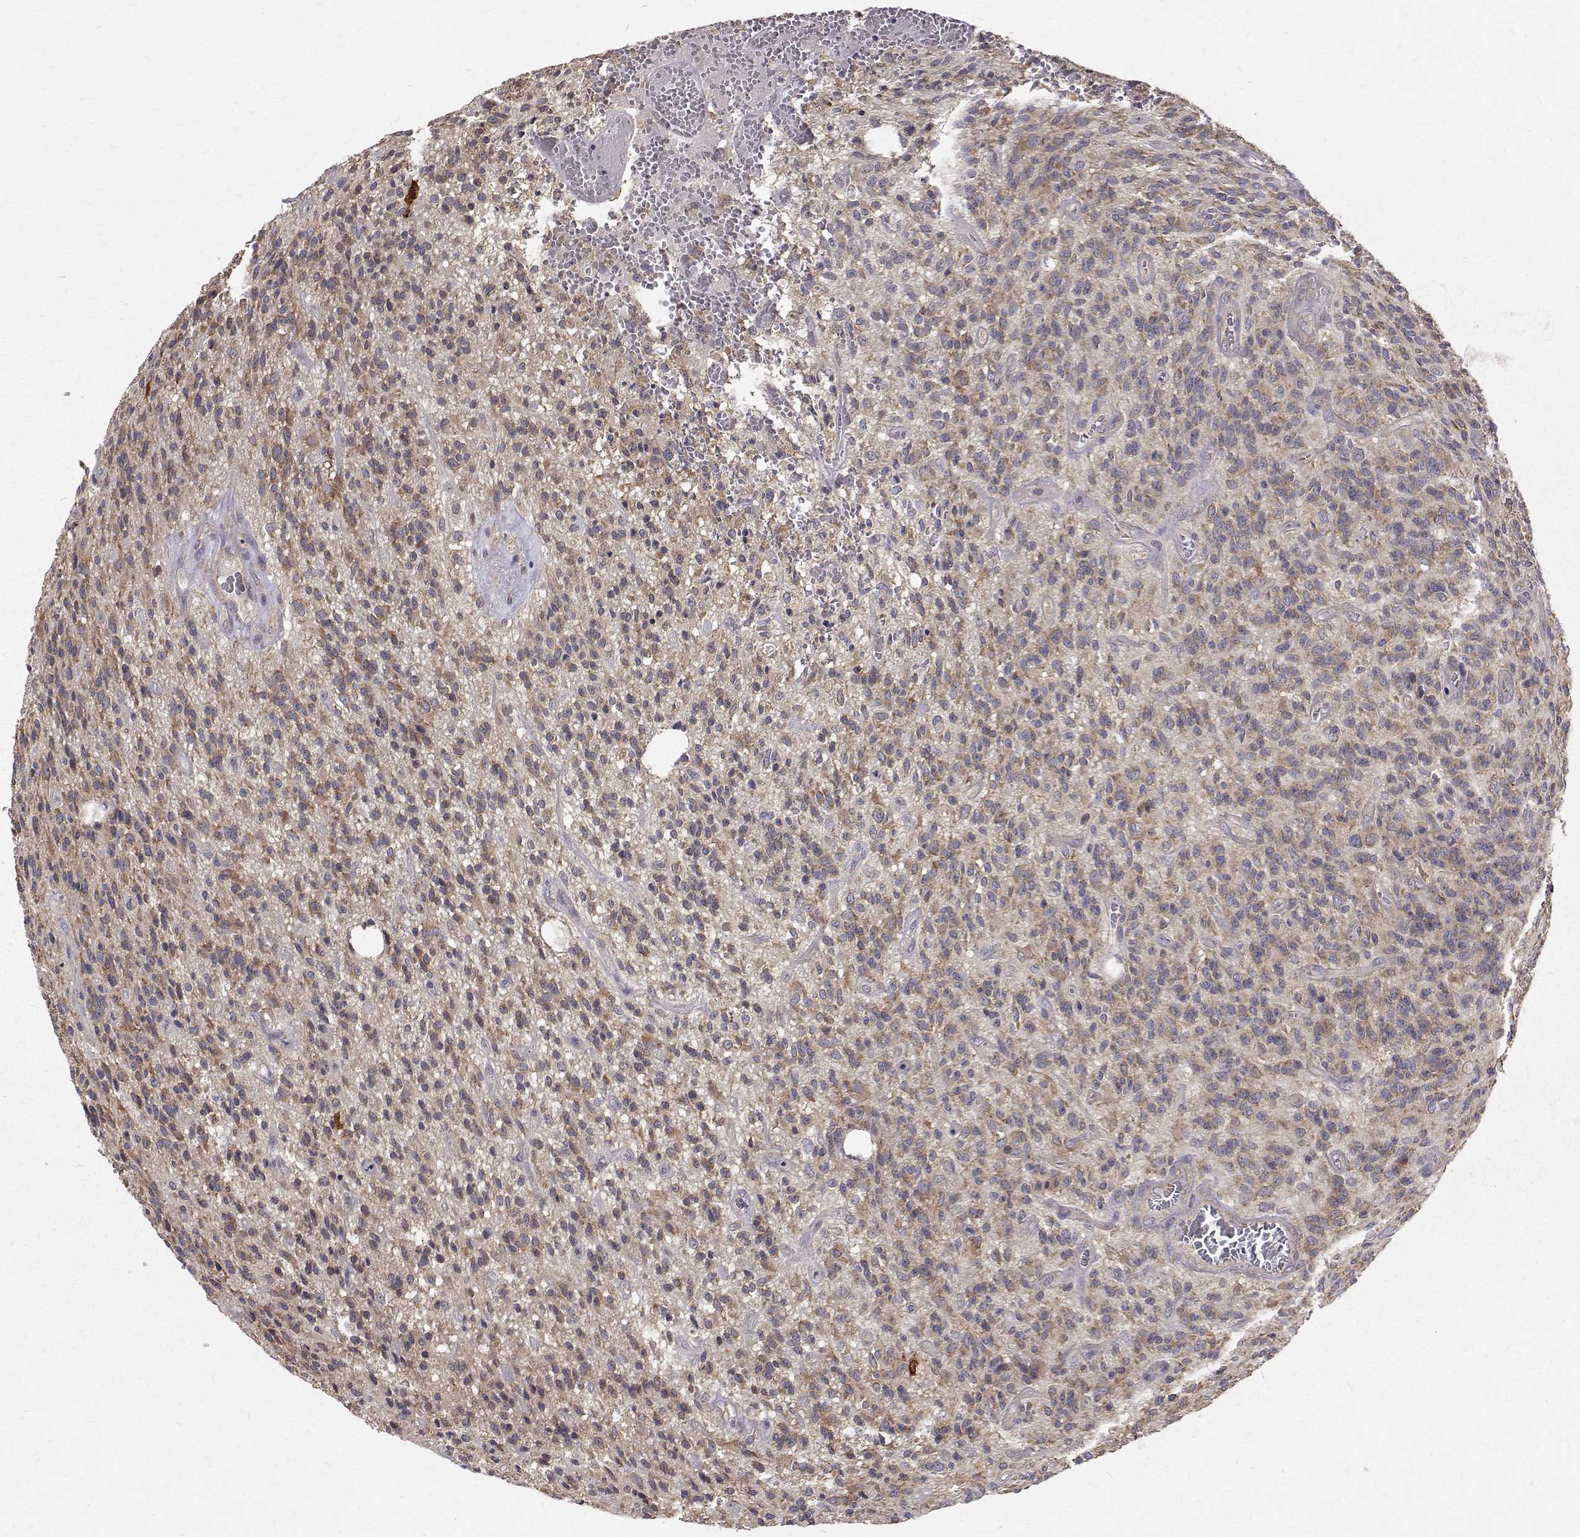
{"staining": {"intensity": "weak", "quantity": ">75%", "location": "cytoplasmic/membranous"}, "tissue": "glioma", "cell_type": "Tumor cells", "image_type": "cancer", "snomed": [{"axis": "morphology", "description": "Glioma, malignant, High grade"}, {"axis": "topography", "description": "Brain"}], "caption": "Malignant glioma (high-grade) stained with a protein marker shows weak staining in tumor cells.", "gene": "FARSB", "patient": {"sex": "male", "age": 76}}